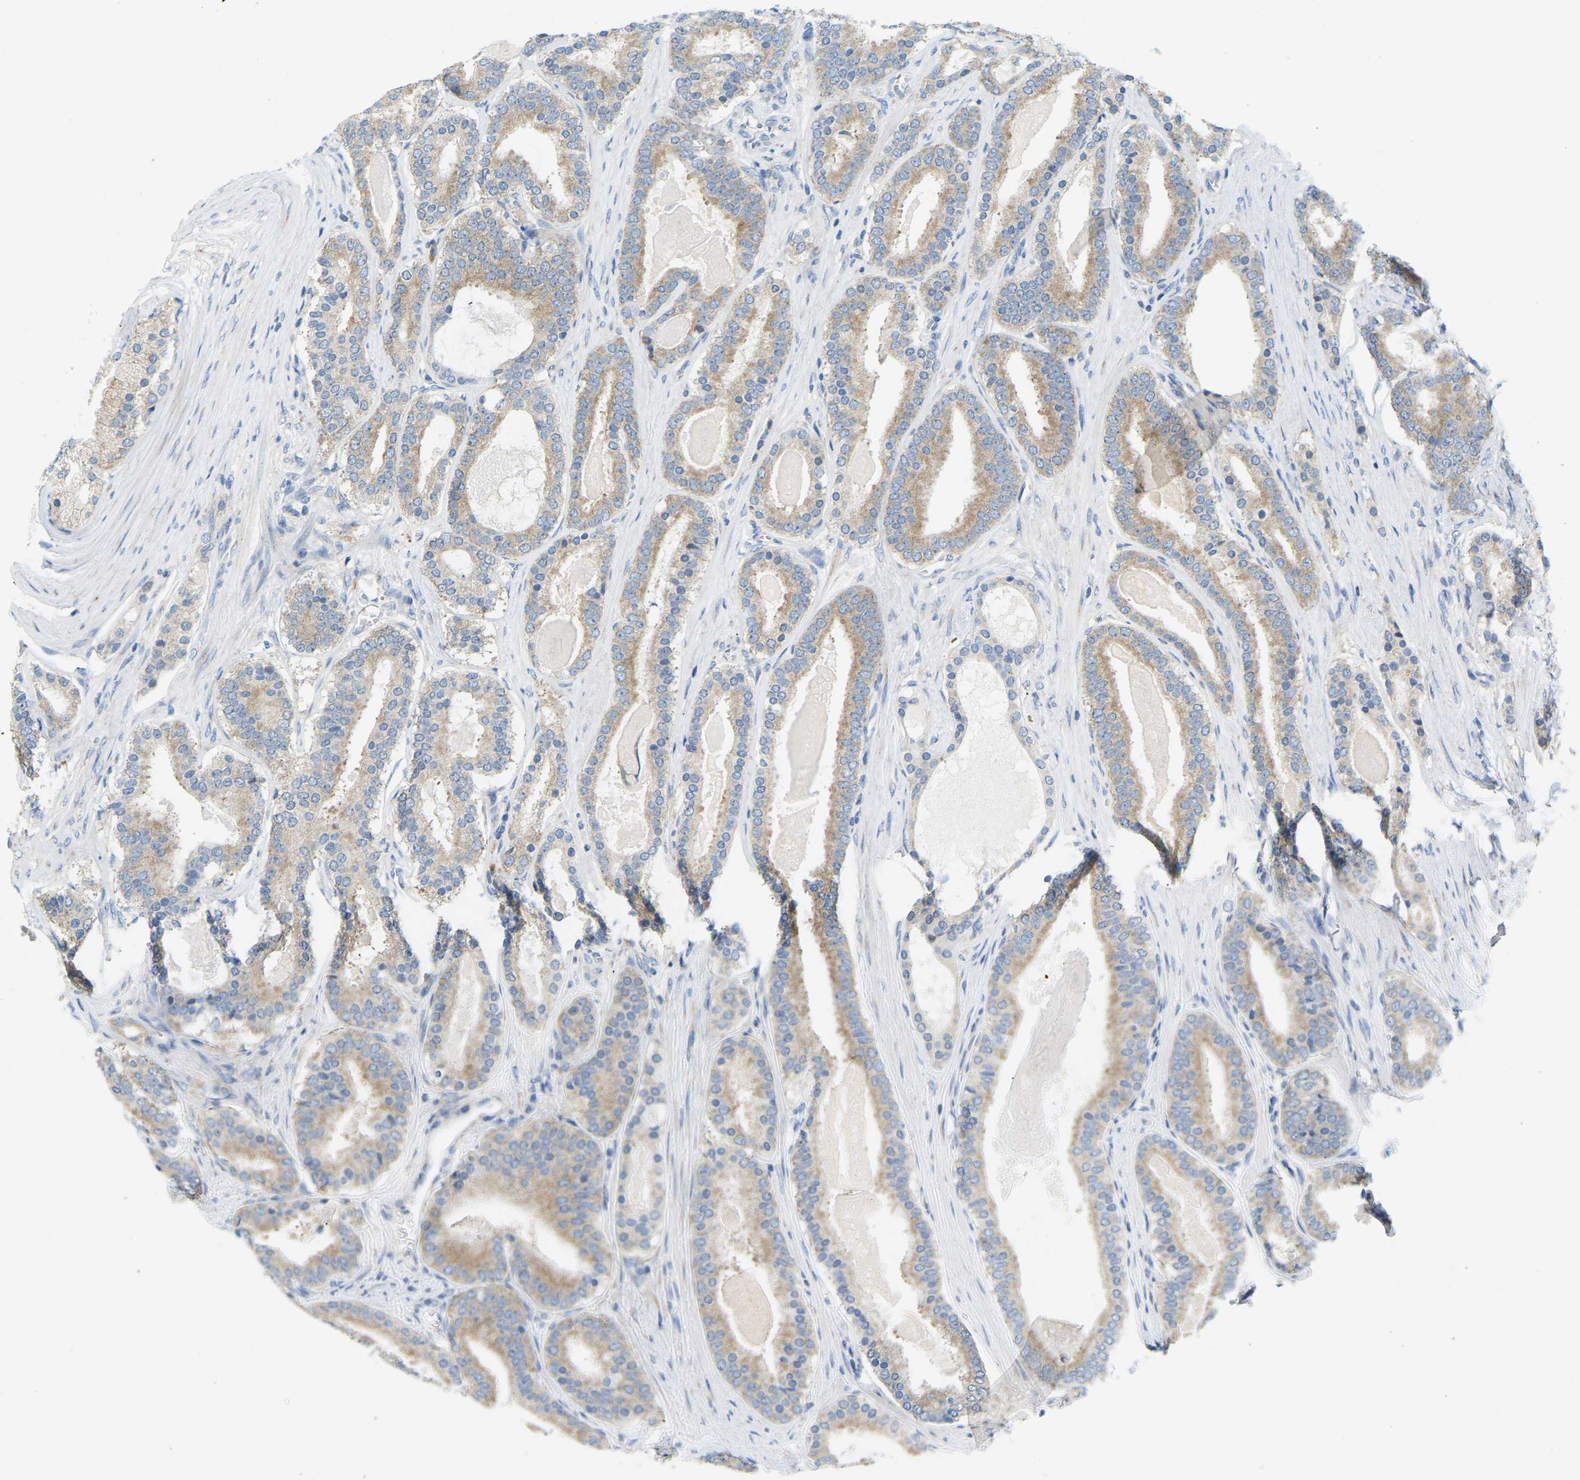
{"staining": {"intensity": "moderate", "quantity": ">75%", "location": "cytoplasmic/membranous"}, "tissue": "prostate cancer", "cell_type": "Tumor cells", "image_type": "cancer", "snomed": [{"axis": "morphology", "description": "Adenocarcinoma, High grade"}, {"axis": "topography", "description": "Prostate"}], "caption": "Tumor cells display medium levels of moderate cytoplasmic/membranous positivity in about >75% of cells in human prostate high-grade adenocarcinoma.", "gene": "SND1", "patient": {"sex": "male", "age": 60}}